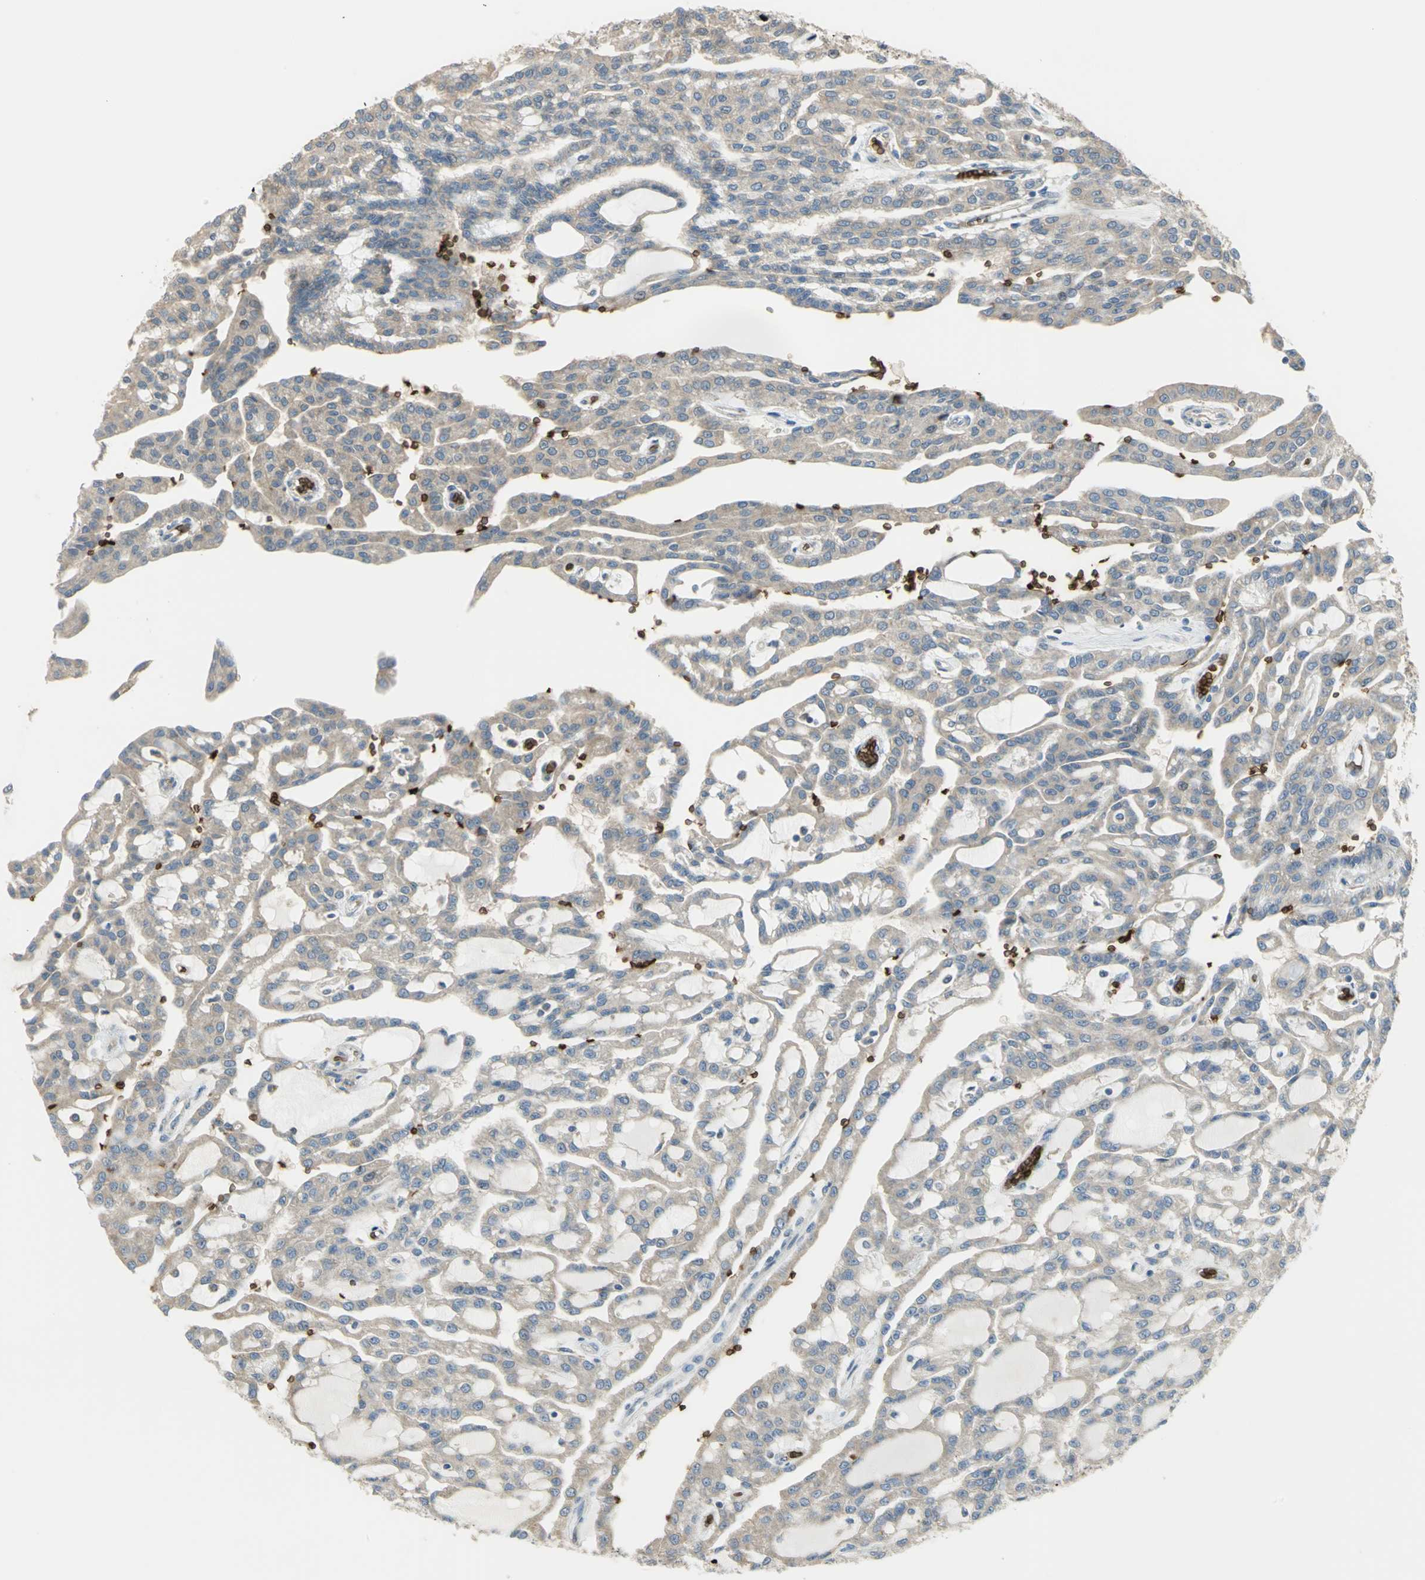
{"staining": {"intensity": "weak", "quantity": ">75%", "location": "cytoplasmic/membranous"}, "tissue": "renal cancer", "cell_type": "Tumor cells", "image_type": "cancer", "snomed": [{"axis": "morphology", "description": "Adenocarcinoma, NOS"}, {"axis": "topography", "description": "Kidney"}], "caption": "Adenocarcinoma (renal) was stained to show a protein in brown. There is low levels of weak cytoplasmic/membranous staining in about >75% of tumor cells.", "gene": "ANK1", "patient": {"sex": "male", "age": 63}}